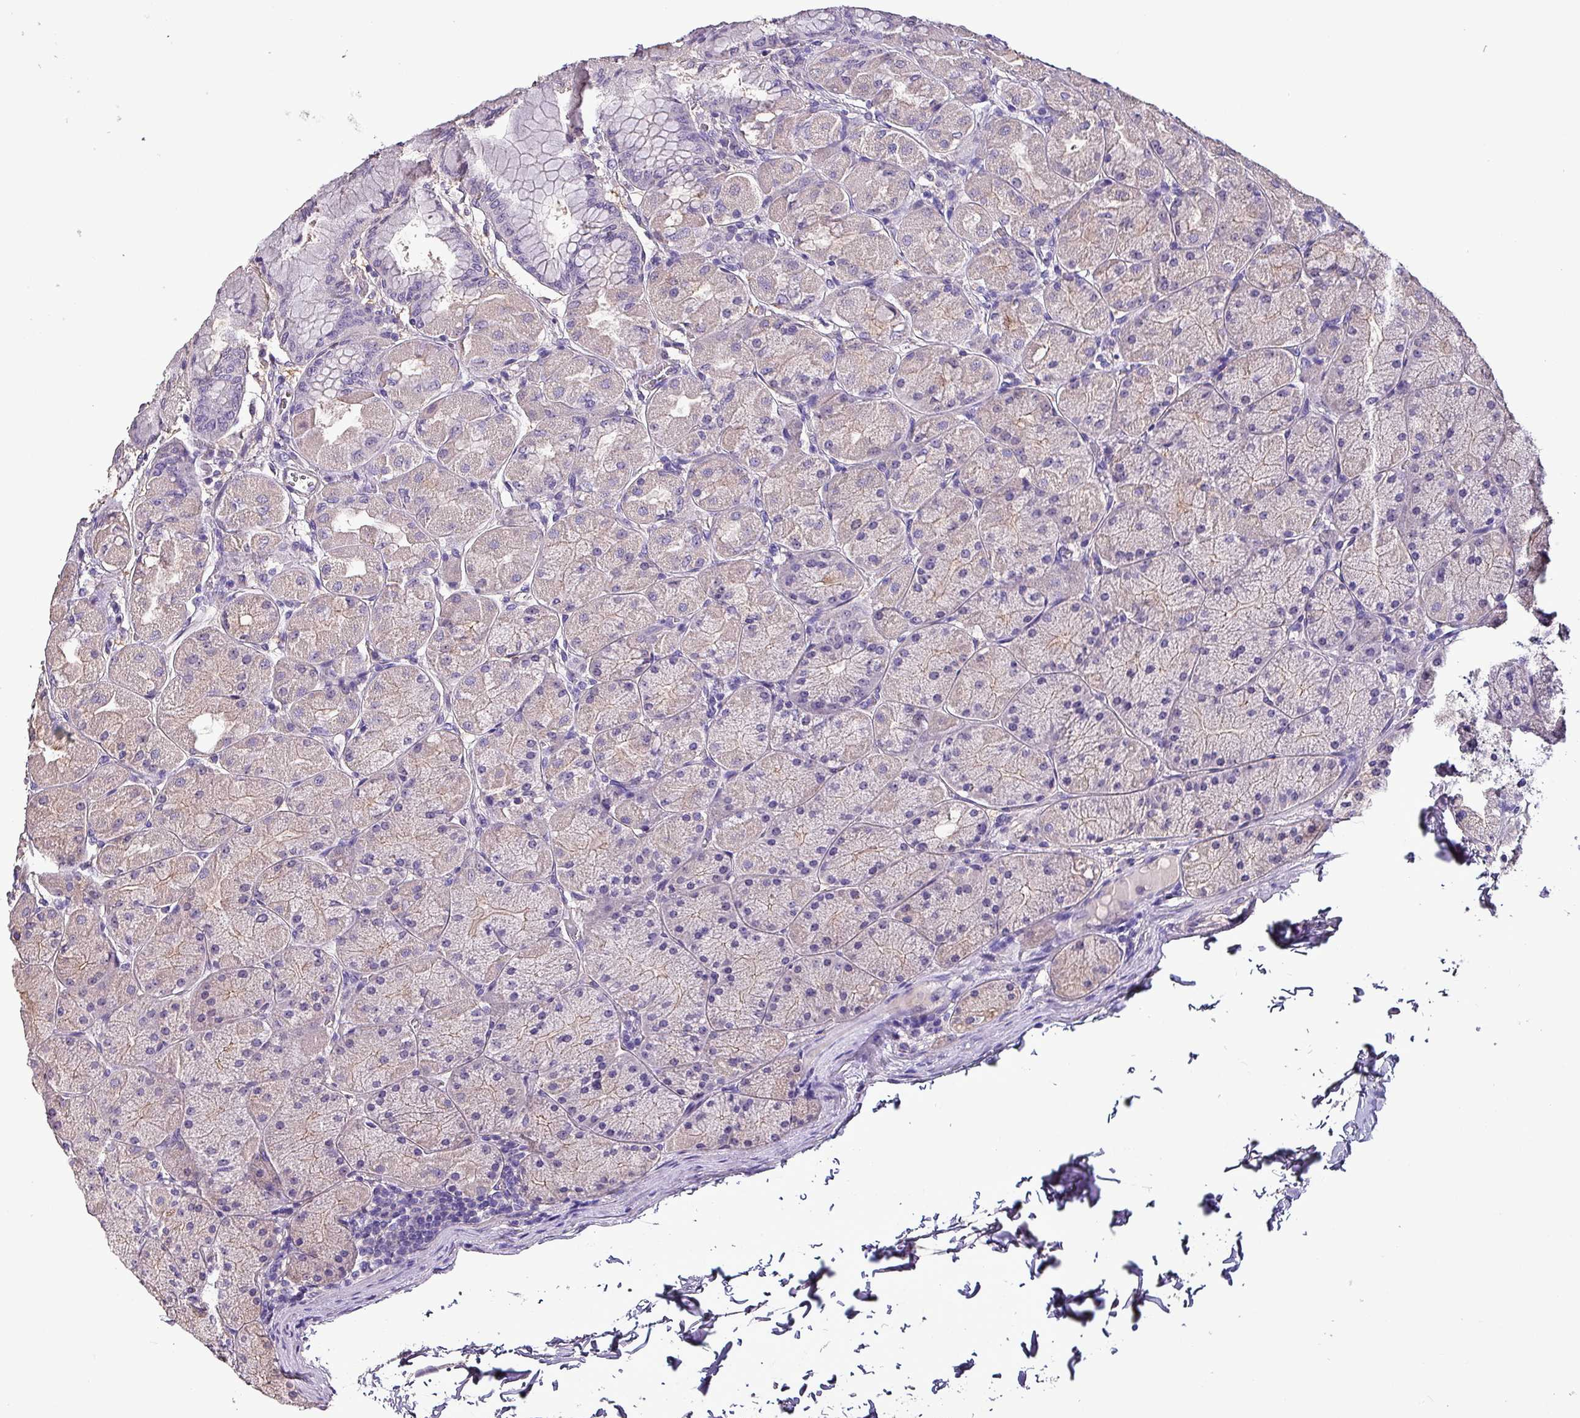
{"staining": {"intensity": "negative", "quantity": "none", "location": "none"}, "tissue": "stomach", "cell_type": "Glandular cells", "image_type": "normal", "snomed": [{"axis": "morphology", "description": "Normal tissue, NOS"}, {"axis": "topography", "description": "Stomach, upper"}], "caption": "A micrograph of stomach stained for a protein displays no brown staining in glandular cells.", "gene": "HTRA4", "patient": {"sex": "female", "age": 56}}